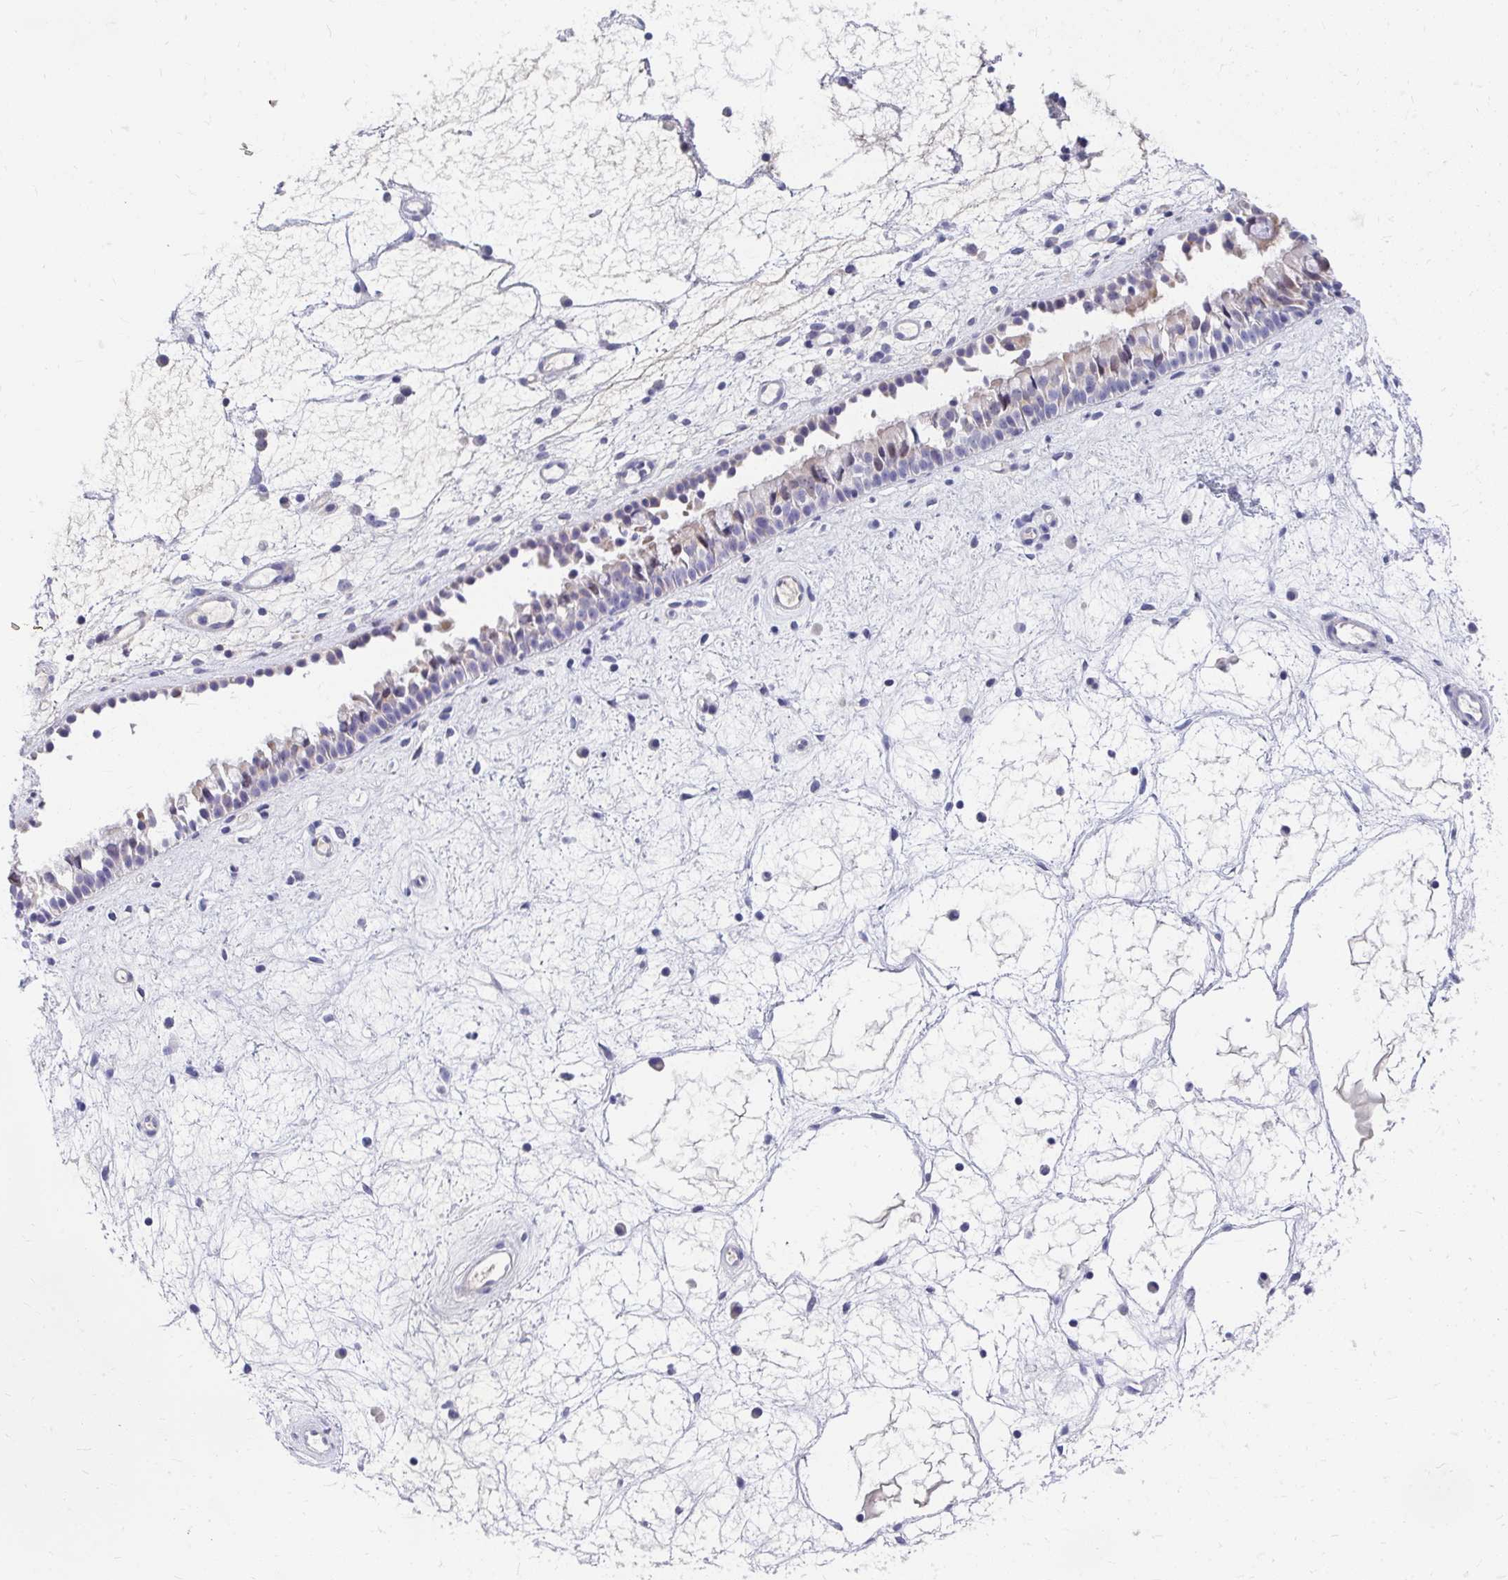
{"staining": {"intensity": "negative", "quantity": "none", "location": "none"}, "tissue": "nasopharynx", "cell_type": "Respiratory epithelial cells", "image_type": "normal", "snomed": [{"axis": "morphology", "description": "Normal tissue, NOS"}, {"axis": "topography", "description": "Nasopharynx"}], "caption": "There is no significant expression in respiratory epithelial cells of nasopharynx. (DAB (3,3'-diaminobenzidine) immunohistochemistry, high magnification).", "gene": "TMPRSS2", "patient": {"sex": "male", "age": 69}}